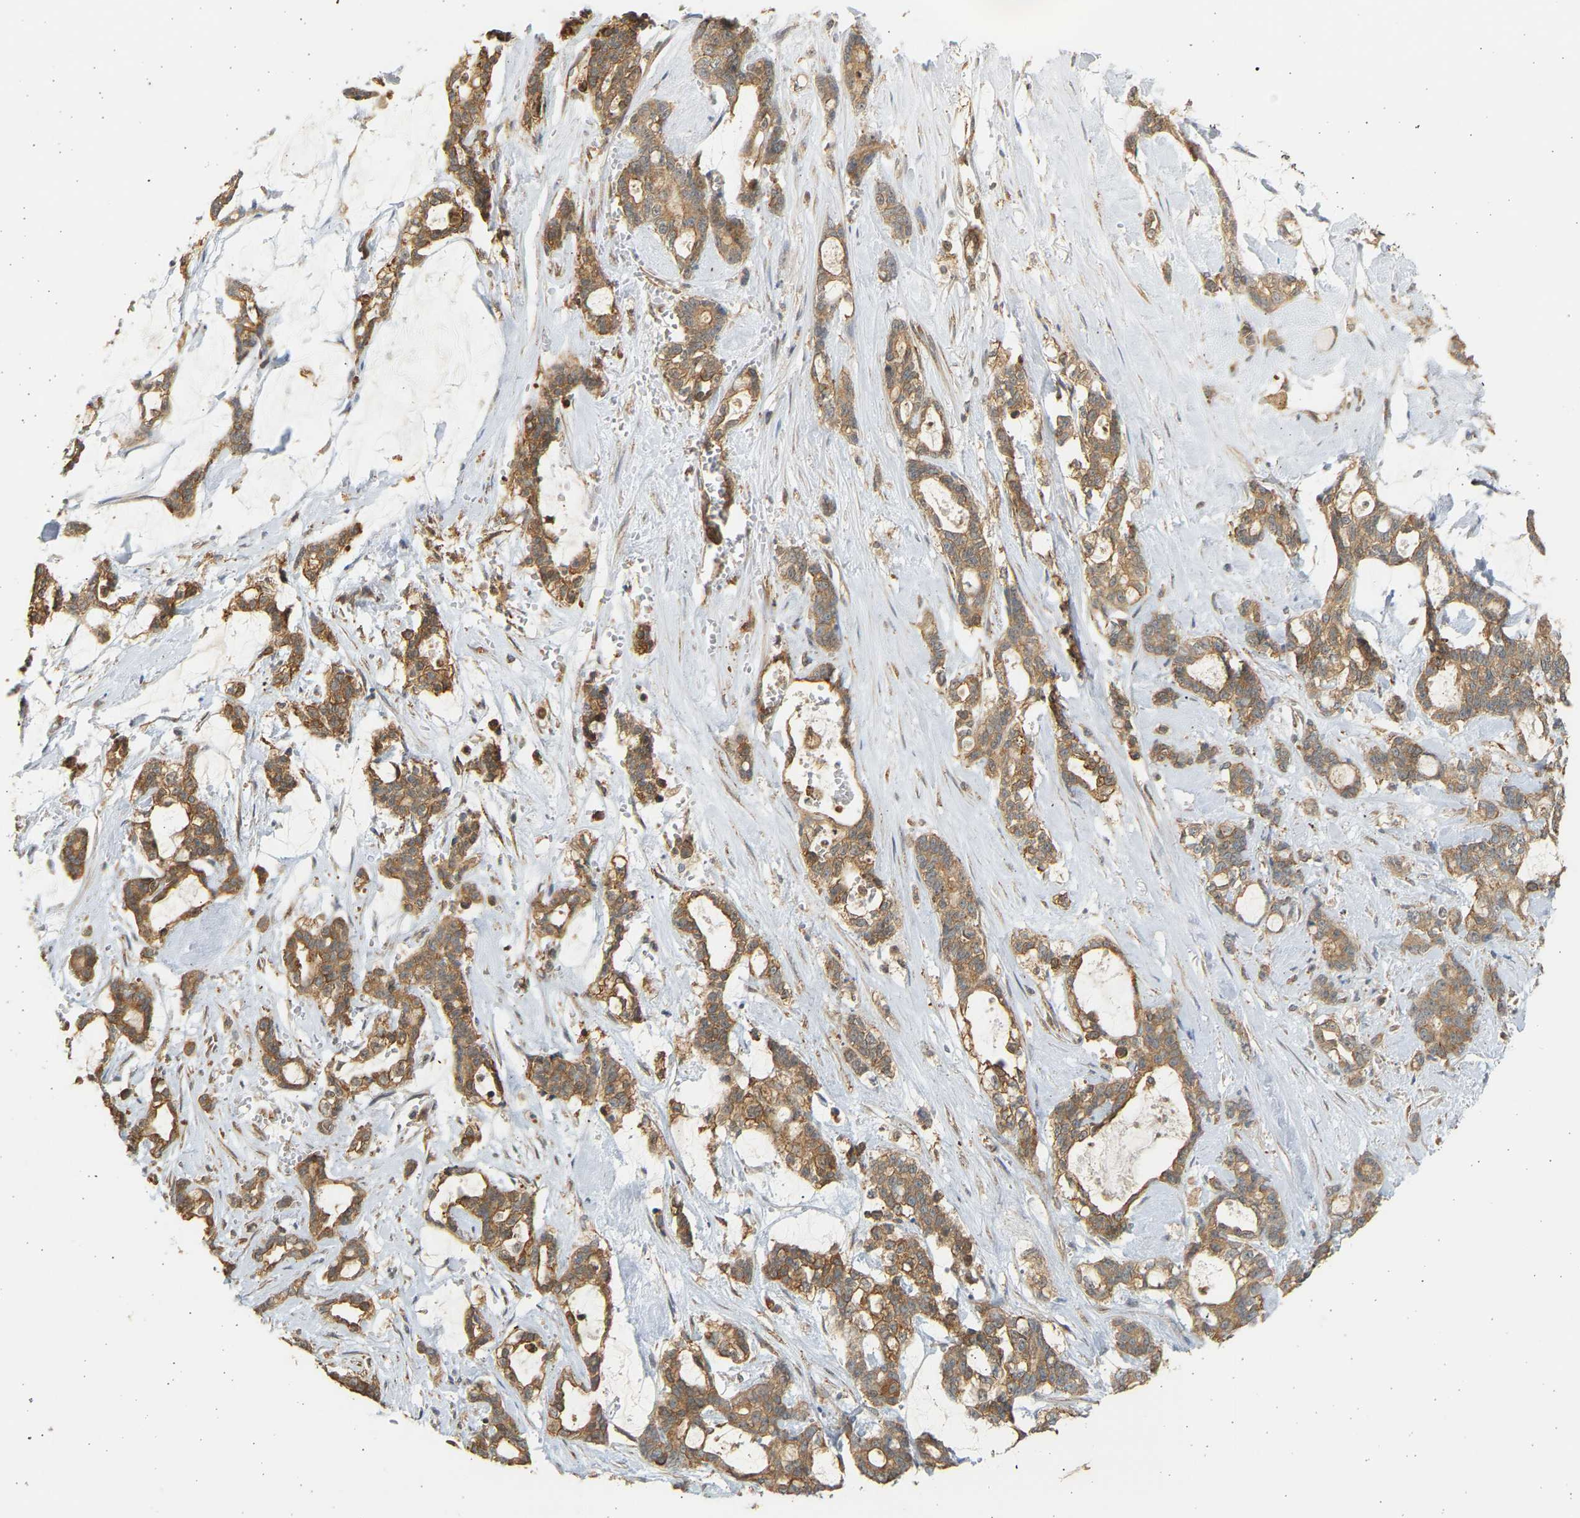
{"staining": {"intensity": "moderate", "quantity": ">75%", "location": "cytoplasmic/membranous"}, "tissue": "pancreatic cancer", "cell_type": "Tumor cells", "image_type": "cancer", "snomed": [{"axis": "morphology", "description": "Adenocarcinoma, NOS"}, {"axis": "topography", "description": "Pancreas"}], "caption": "The histopathology image demonstrates a brown stain indicating the presence of a protein in the cytoplasmic/membranous of tumor cells in pancreatic adenocarcinoma.", "gene": "B4GALT6", "patient": {"sex": "female", "age": 73}}